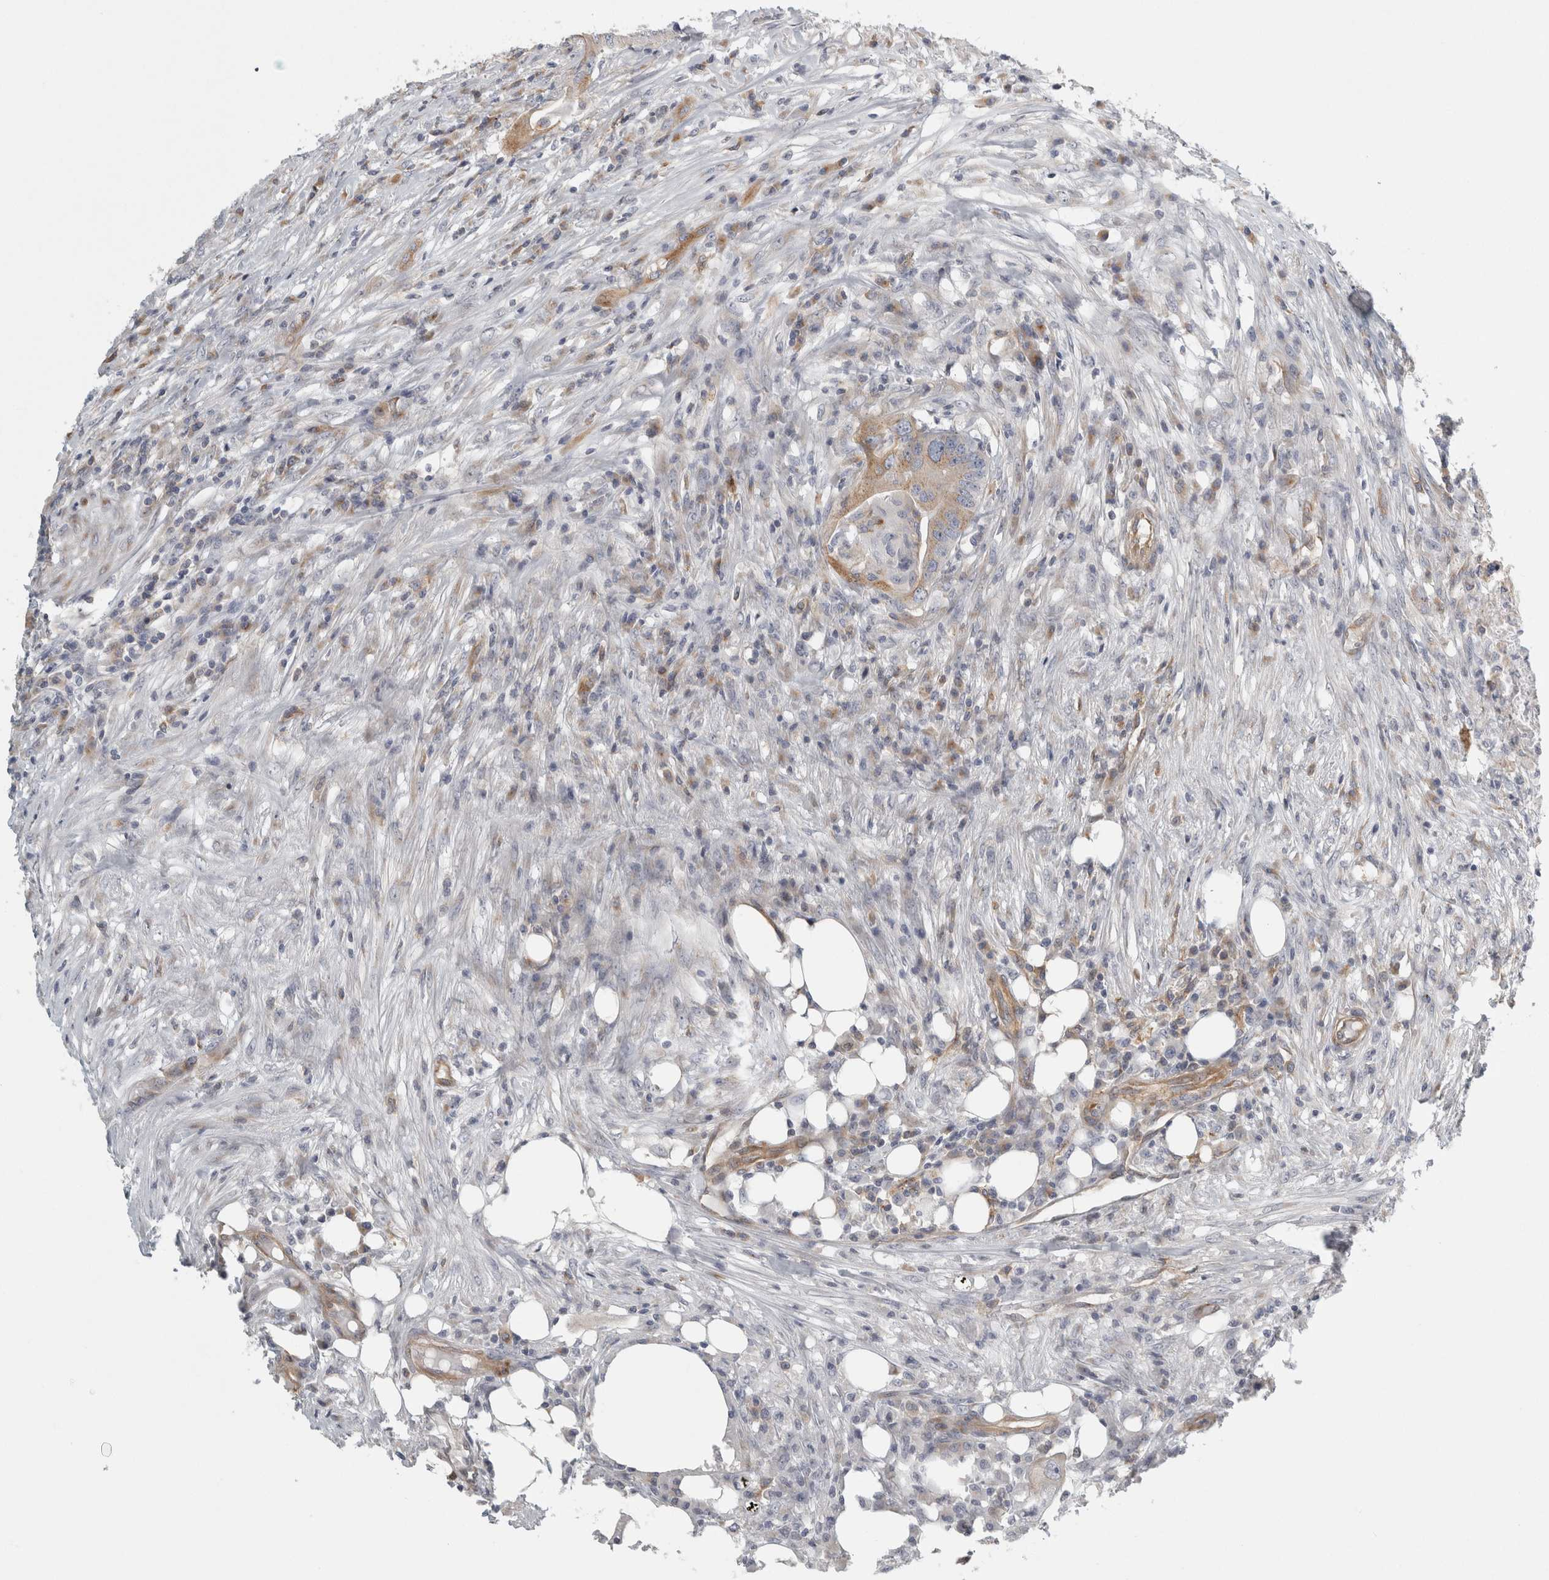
{"staining": {"intensity": "weak", "quantity": ">75%", "location": "cytoplasmic/membranous"}, "tissue": "colorectal cancer", "cell_type": "Tumor cells", "image_type": "cancer", "snomed": [{"axis": "morphology", "description": "Adenocarcinoma, NOS"}, {"axis": "topography", "description": "Colon"}], "caption": "Immunohistochemical staining of adenocarcinoma (colorectal) demonstrates weak cytoplasmic/membranous protein expression in about >75% of tumor cells. (DAB (3,3'-diaminobenzidine) IHC with brightfield microscopy, high magnification).", "gene": "PEX6", "patient": {"sex": "male", "age": 71}}